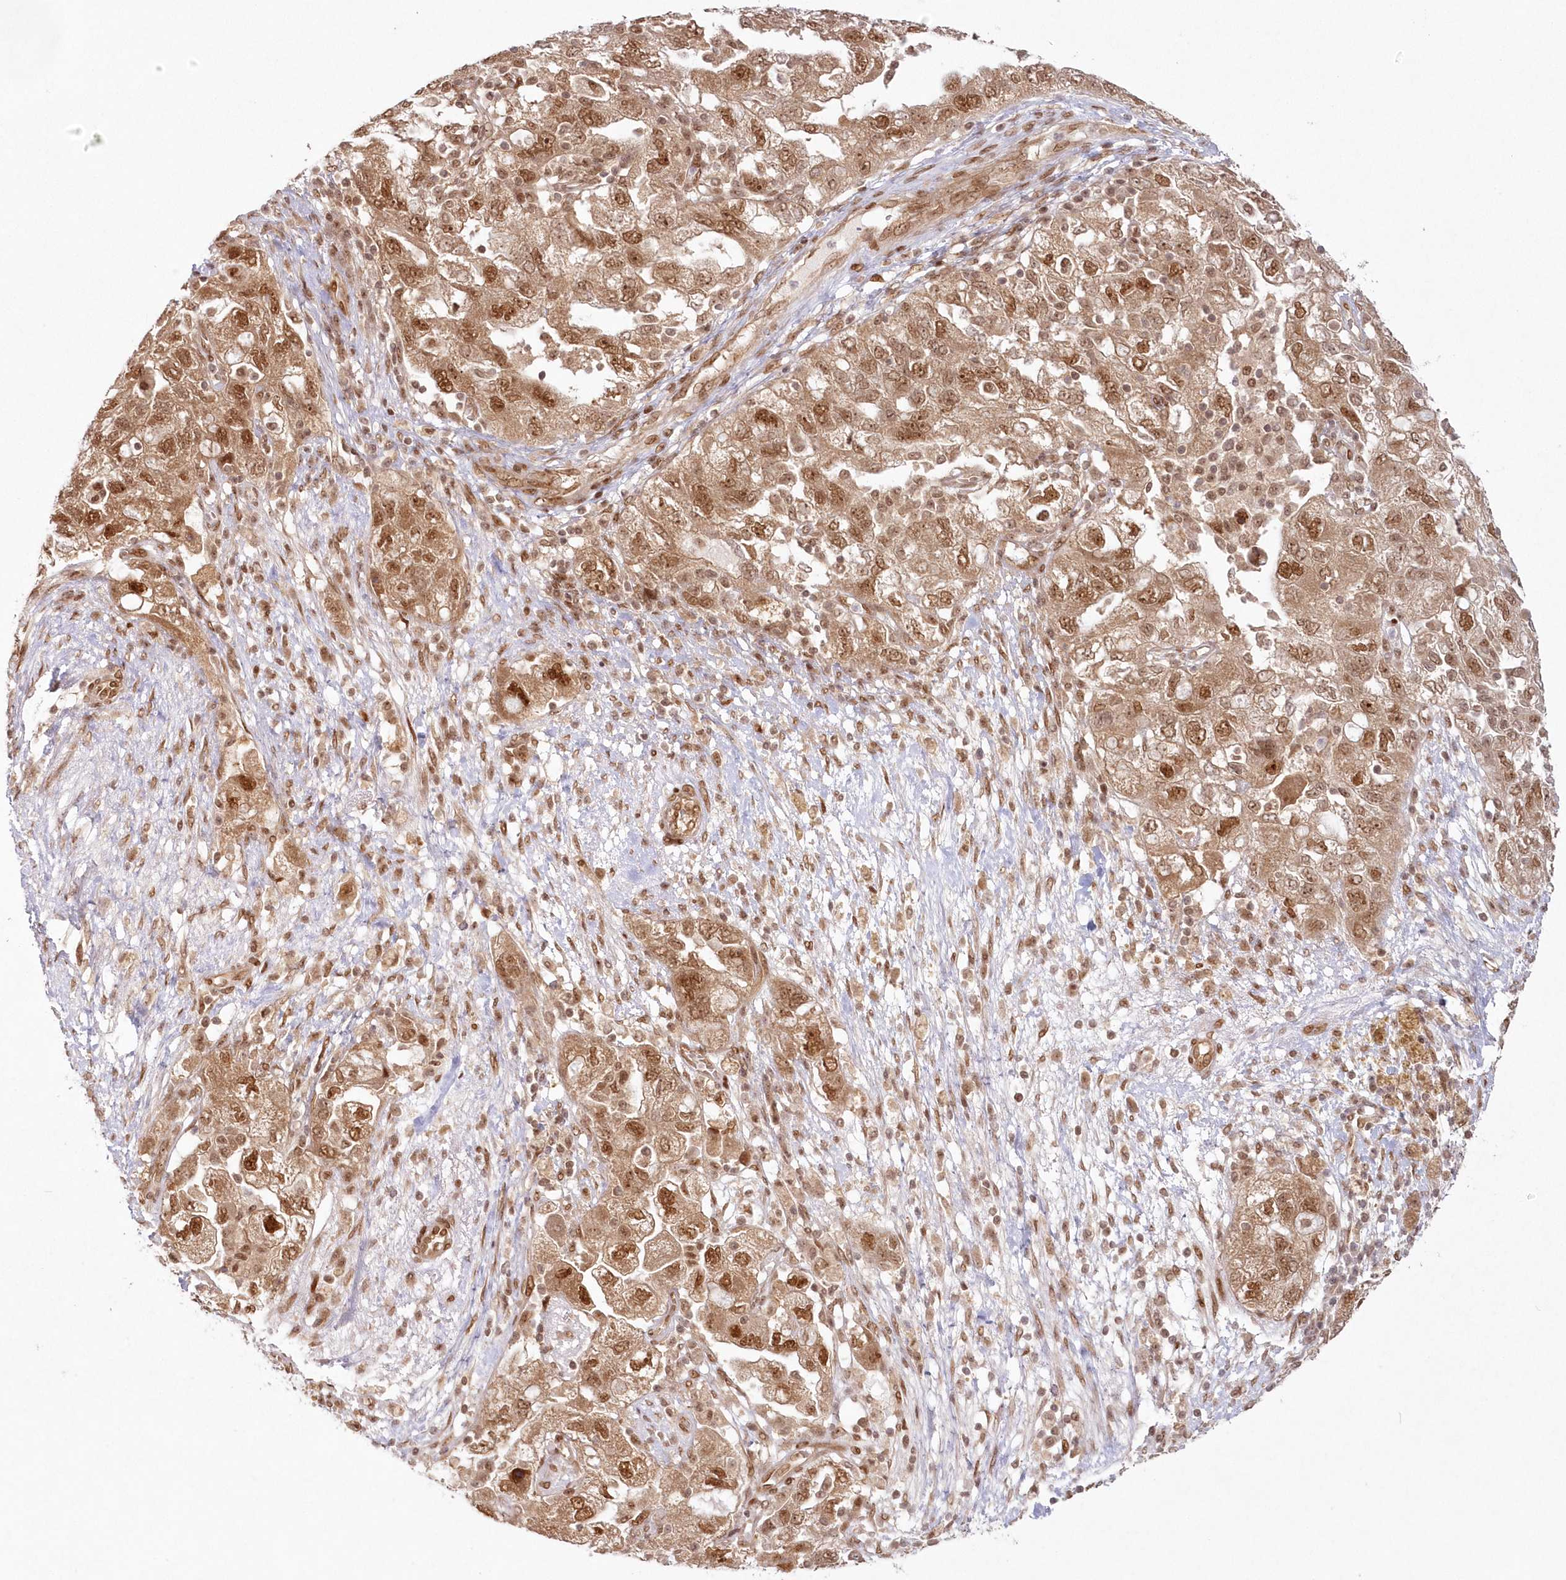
{"staining": {"intensity": "moderate", "quantity": ">75%", "location": "cytoplasmic/membranous,nuclear"}, "tissue": "ovarian cancer", "cell_type": "Tumor cells", "image_type": "cancer", "snomed": [{"axis": "morphology", "description": "Carcinoma, NOS"}, {"axis": "morphology", "description": "Cystadenocarcinoma, serous, NOS"}, {"axis": "topography", "description": "Ovary"}], "caption": "Brown immunohistochemical staining in ovarian serous cystadenocarcinoma reveals moderate cytoplasmic/membranous and nuclear positivity in about >75% of tumor cells.", "gene": "TOGARAM2", "patient": {"sex": "female", "age": 69}}